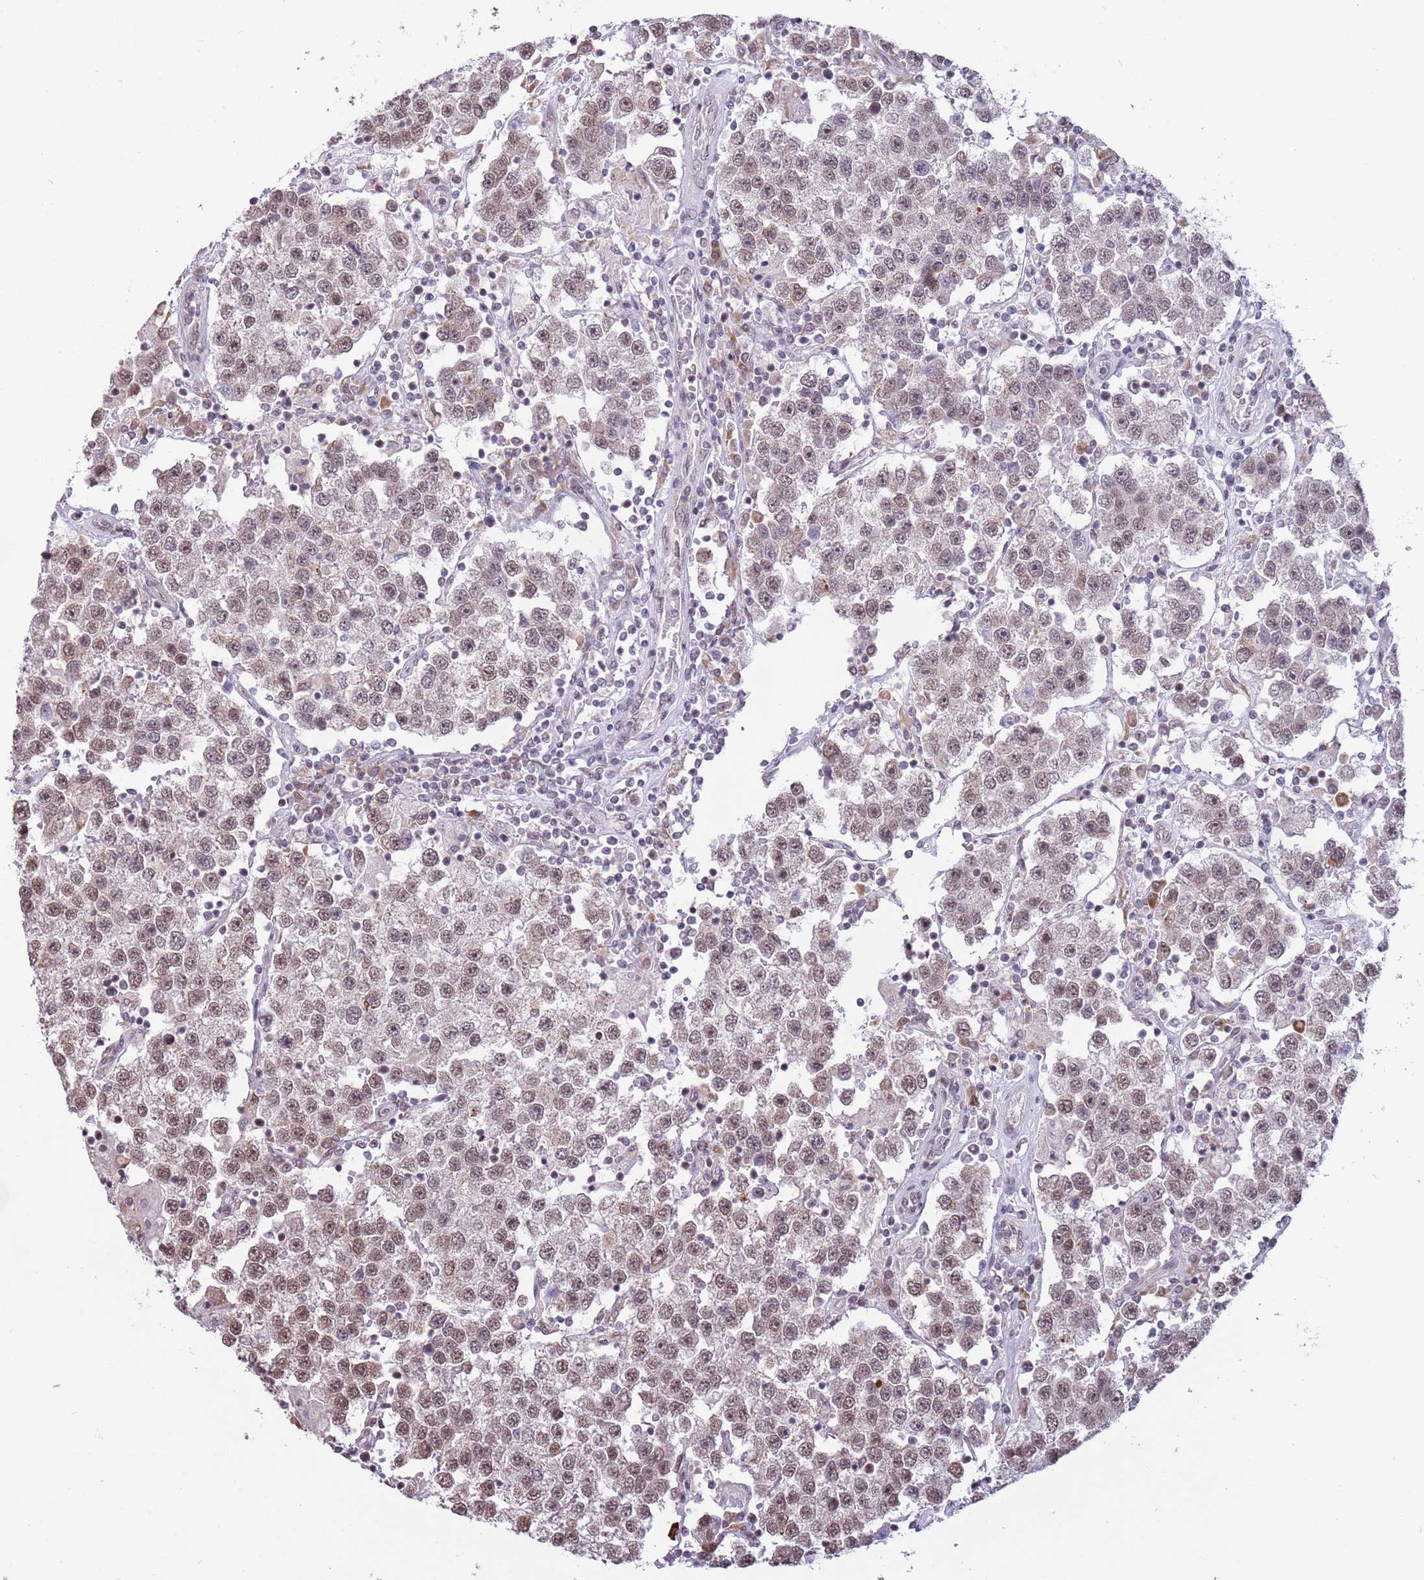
{"staining": {"intensity": "moderate", "quantity": "25%-75%", "location": "nuclear"}, "tissue": "testis cancer", "cell_type": "Tumor cells", "image_type": "cancer", "snomed": [{"axis": "morphology", "description": "Seminoma, NOS"}, {"axis": "topography", "description": "Testis"}], "caption": "Testis cancer stained for a protein (brown) displays moderate nuclear positive staining in approximately 25%-75% of tumor cells.", "gene": "BARD1", "patient": {"sex": "male", "age": 37}}